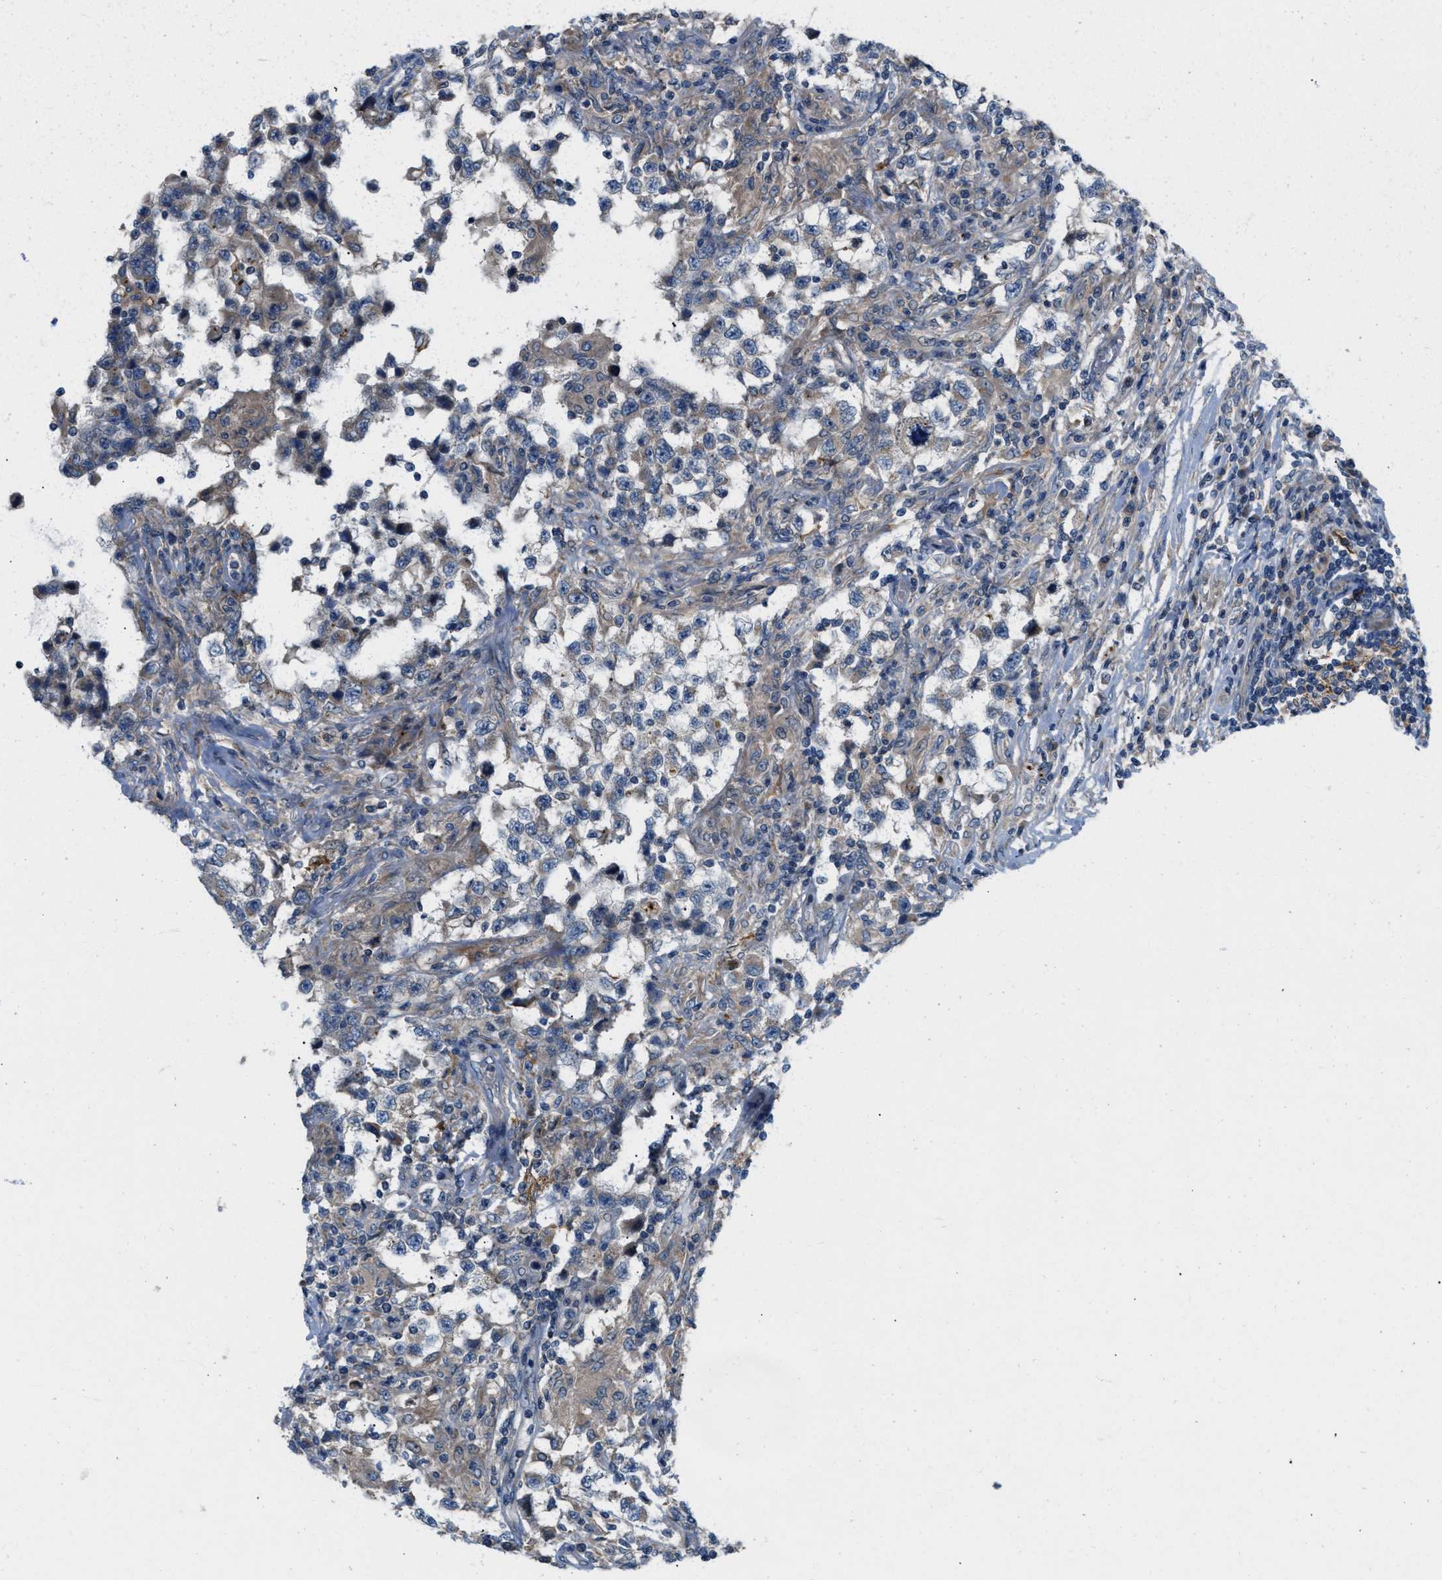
{"staining": {"intensity": "weak", "quantity": "<25%", "location": "cytoplasmic/membranous"}, "tissue": "testis cancer", "cell_type": "Tumor cells", "image_type": "cancer", "snomed": [{"axis": "morphology", "description": "Carcinoma, Embryonal, NOS"}, {"axis": "topography", "description": "Testis"}], "caption": "Testis cancer stained for a protein using immunohistochemistry (IHC) reveals no expression tumor cells.", "gene": "CYB5D1", "patient": {"sex": "male", "age": 21}}